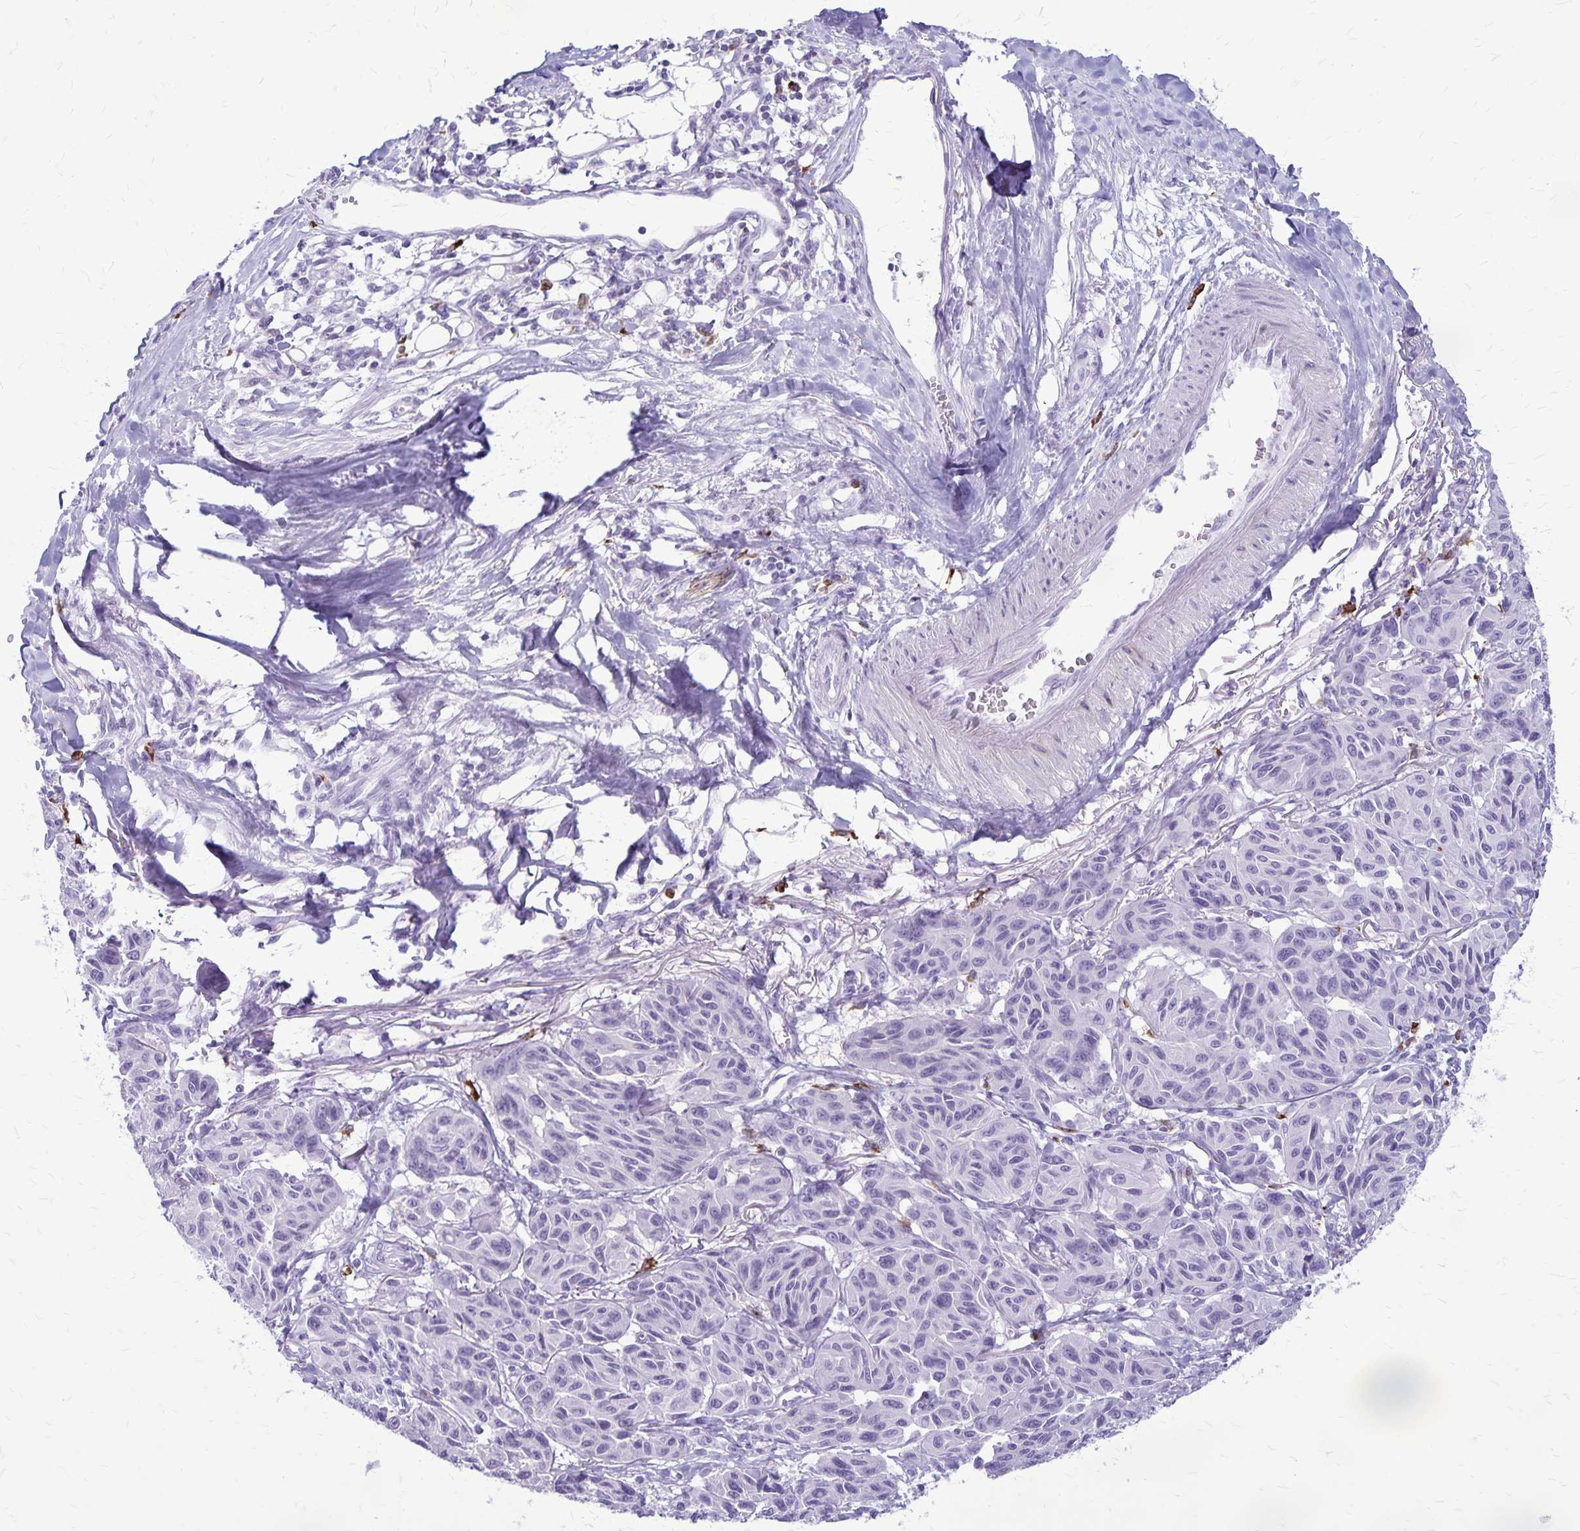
{"staining": {"intensity": "negative", "quantity": "none", "location": "none"}, "tissue": "melanoma", "cell_type": "Tumor cells", "image_type": "cancer", "snomed": [{"axis": "morphology", "description": "Malignant melanoma, NOS"}, {"axis": "topography", "description": "Skin"}], "caption": "Immunohistochemistry (IHC) of human melanoma reveals no staining in tumor cells.", "gene": "RTN1", "patient": {"sex": "female", "age": 66}}